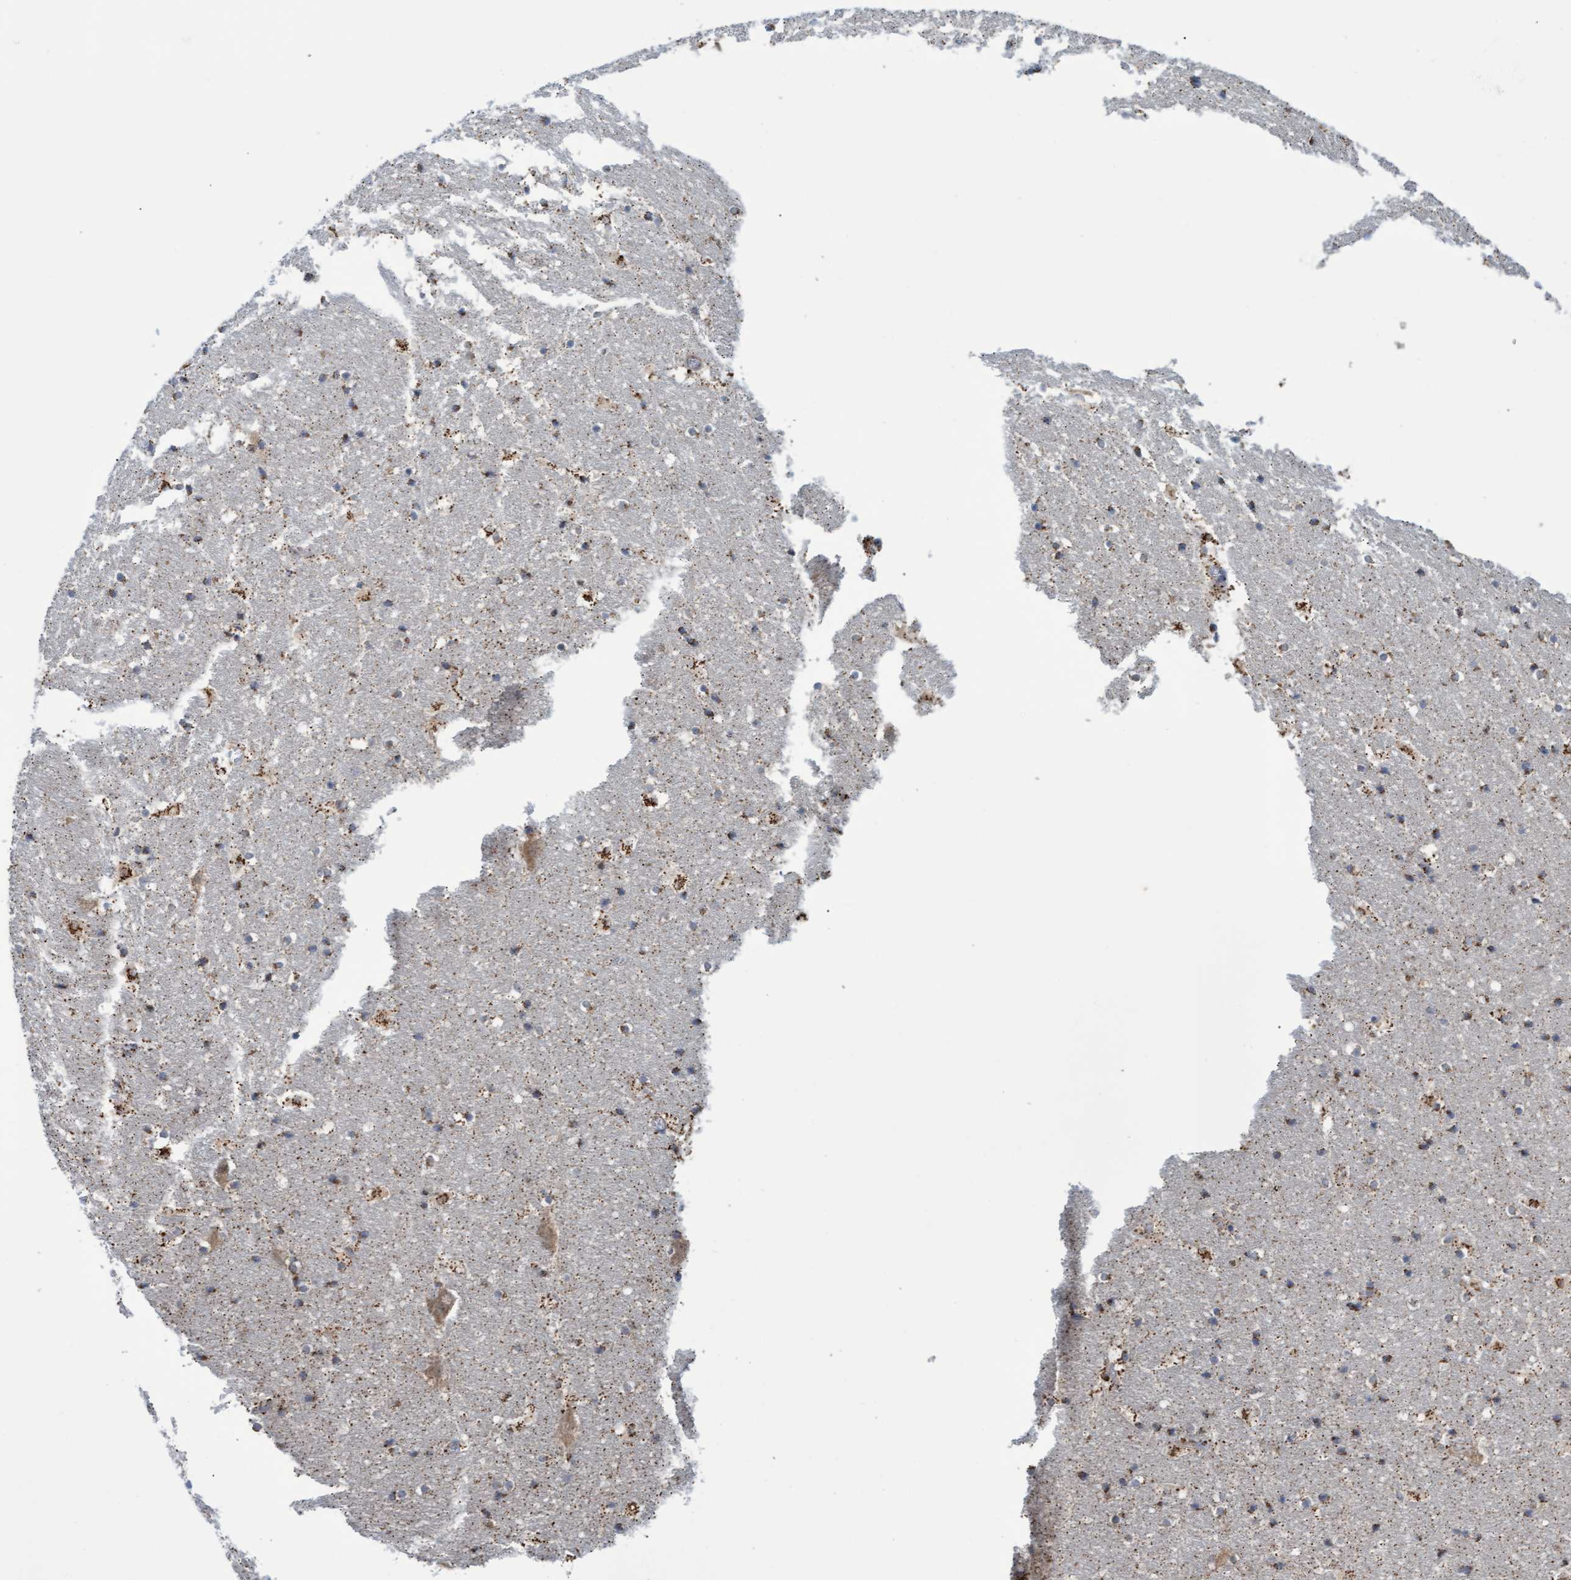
{"staining": {"intensity": "moderate", "quantity": "<25%", "location": "cytoplasmic/membranous"}, "tissue": "hippocampus", "cell_type": "Glial cells", "image_type": "normal", "snomed": [{"axis": "morphology", "description": "Normal tissue, NOS"}, {"axis": "topography", "description": "Hippocampus"}], "caption": "A low amount of moderate cytoplasmic/membranous staining is present in approximately <25% of glial cells in normal hippocampus.", "gene": "NAA15", "patient": {"sex": "male", "age": 45}}